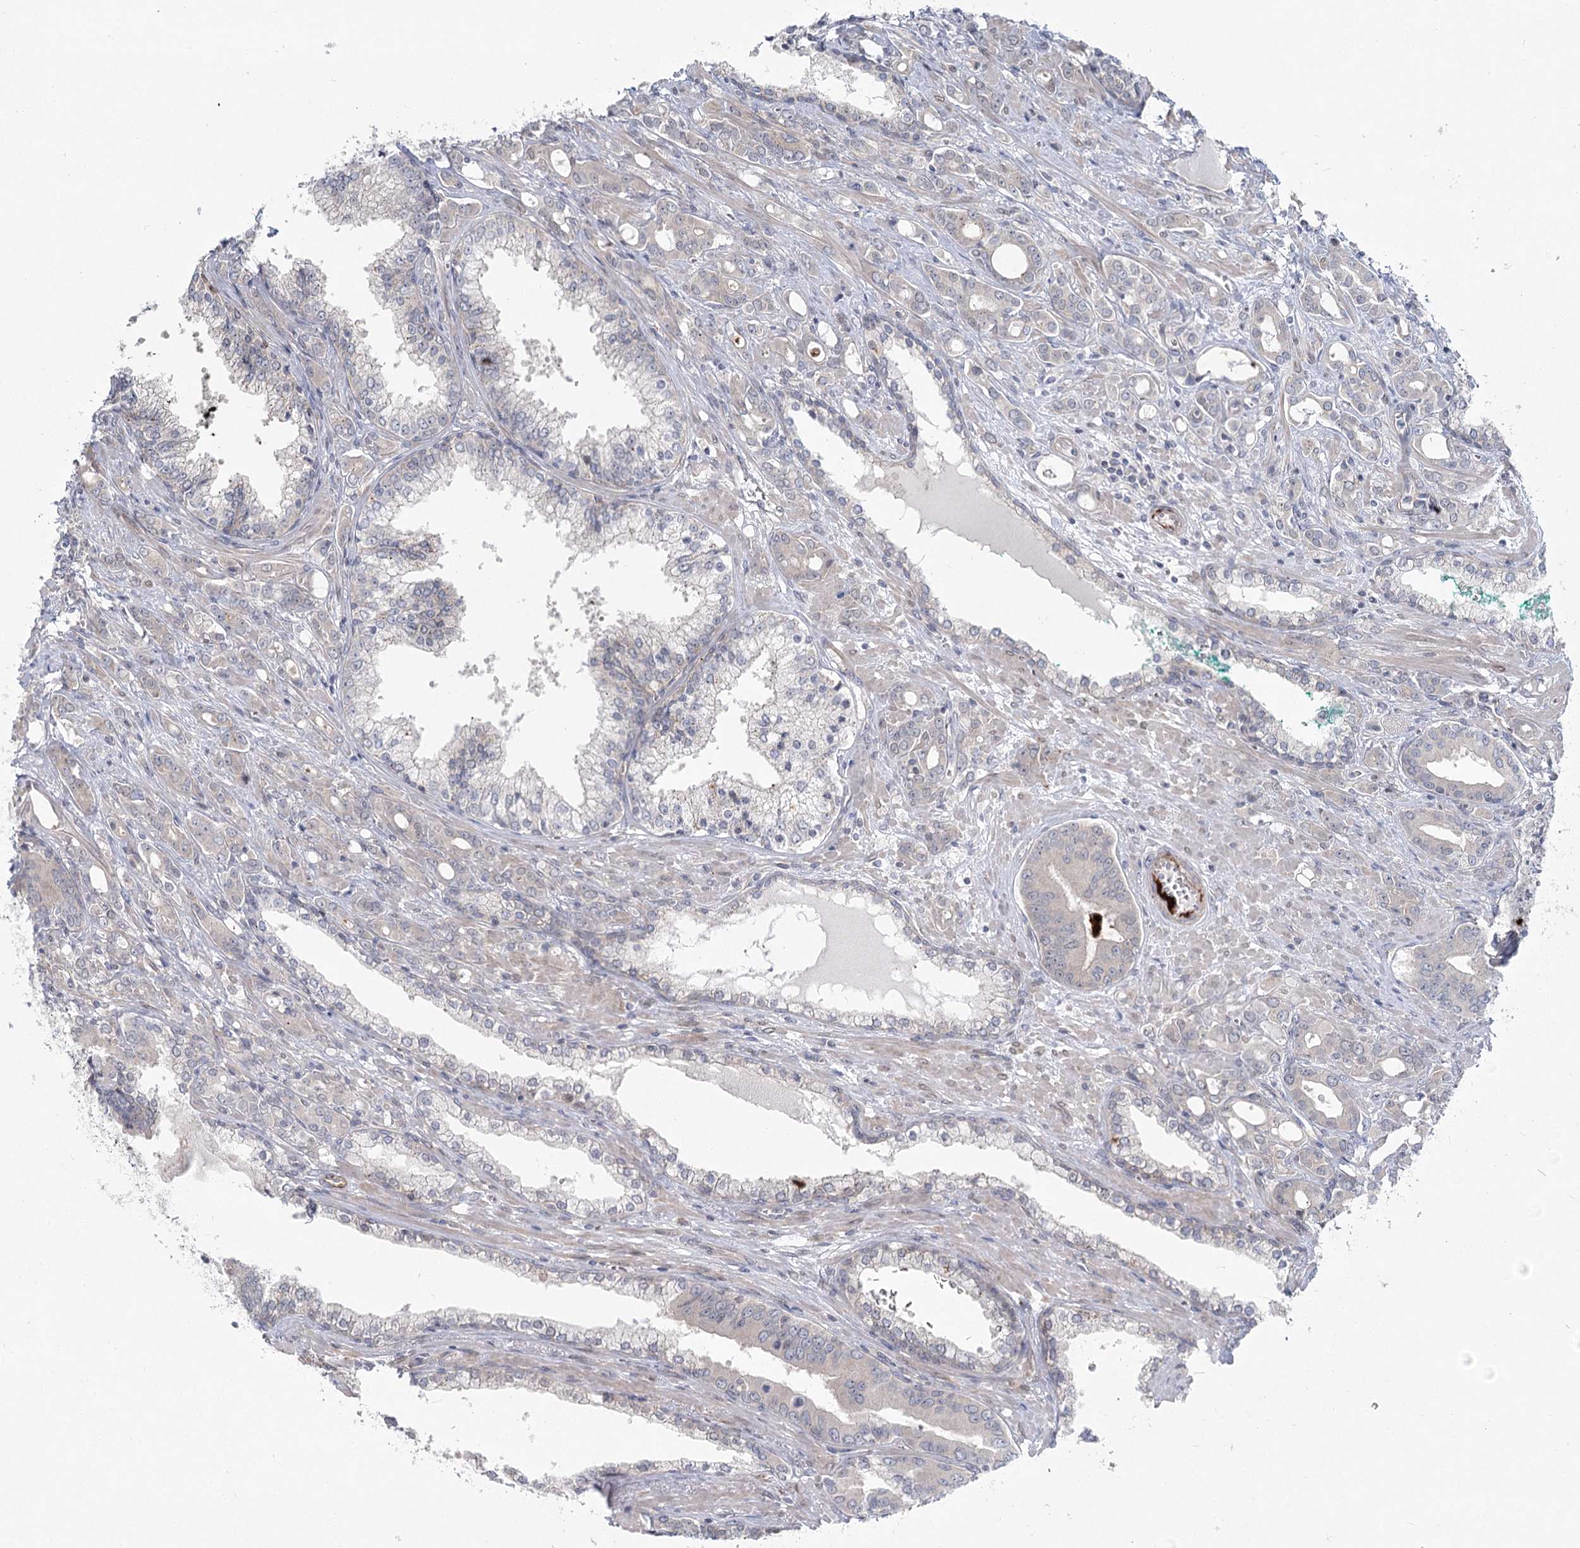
{"staining": {"intensity": "negative", "quantity": "none", "location": "none"}, "tissue": "prostate cancer", "cell_type": "Tumor cells", "image_type": "cancer", "snomed": [{"axis": "morphology", "description": "Adenocarcinoma, High grade"}, {"axis": "topography", "description": "Prostate"}], "caption": "Immunohistochemistry (IHC) of human prostate adenocarcinoma (high-grade) shows no positivity in tumor cells.", "gene": "SPINK13", "patient": {"sex": "male", "age": 72}}